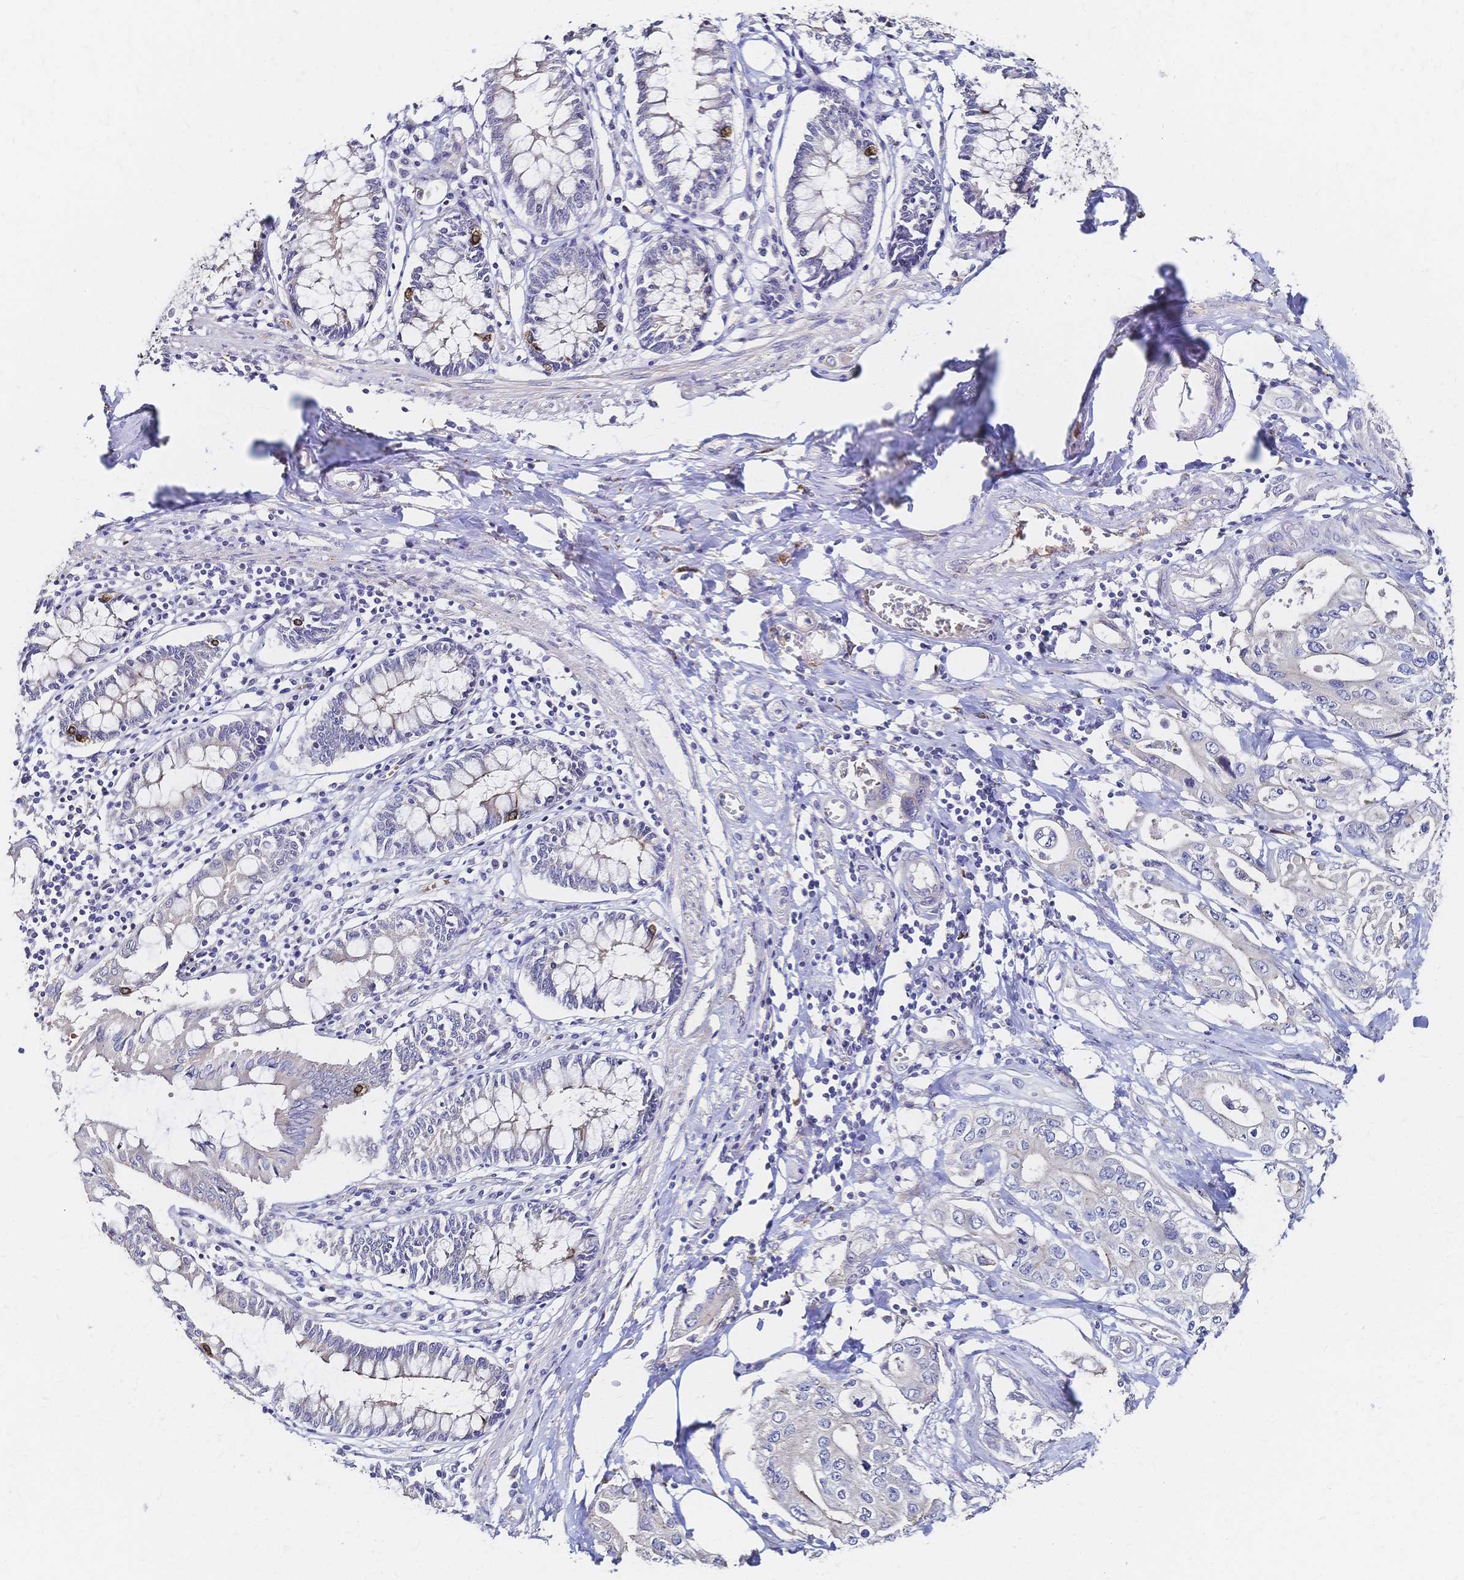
{"staining": {"intensity": "negative", "quantity": "none", "location": "none"}, "tissue": "pancreatic cancer", "cell_type": "Tumor cells", "image_type": "cancer", "snomed": [{"axis": "morphology", "description": "Adenocarcinoma, NOS"}, {"axis": "topography", "description": "Pancreas"}], "caption": "High power microscopy histopathology image of an IHC photomicrograph of pancreatic adenocarcinoma, revealing no significant staining in tumor cells. Brightfield microscopy of immunohistochemistry (IHC) stained with DAB (3,3'-diaminobenzidine) (brown) and hematoxylin (blue), captured at high magnification.", "gene": "SLC5A1", "patient": {"sex": "female", "age": 63}}